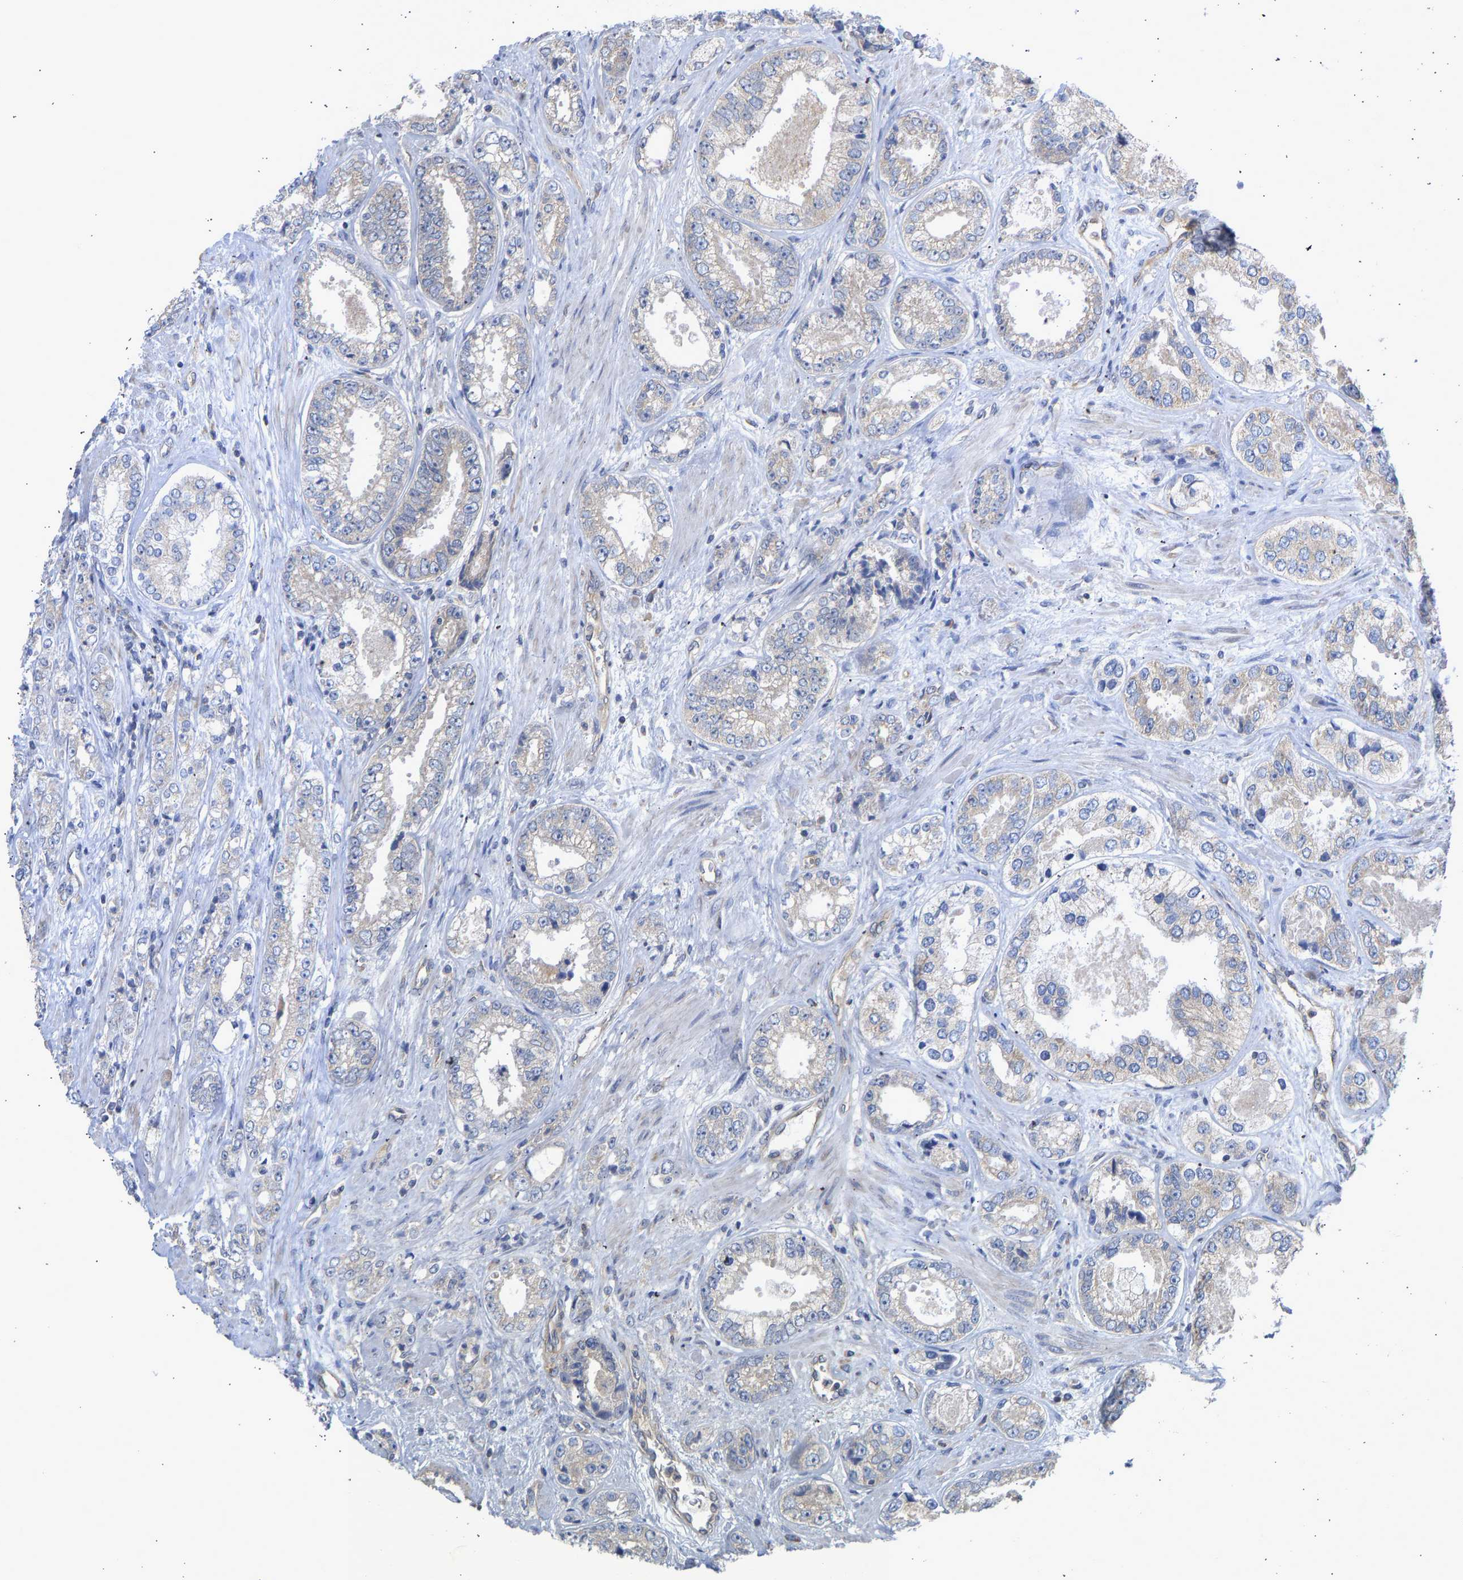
{"staining": {"intensity": "negative", "quantity": "none", "location": "none"}, "tissue": "prostate cancer", "cell_type": "Tumor cells", "image_type": "cancer", "snomed": [{"axis": "morphology", "description": "Adenocarcinoma, High grade"}, {"axis": "topography", "description": "Prostate"}], "caption": "Protein analysis of high-grade adenocarcinoma (prostate) displays no significant positivity in tumor cells. (Brightfield microscopy of DAB (3,3'-diaminobenzidine) IHC at high magnification).", "gene": "MAP2K3", "patient": {"sex": "male", "age": 61}}